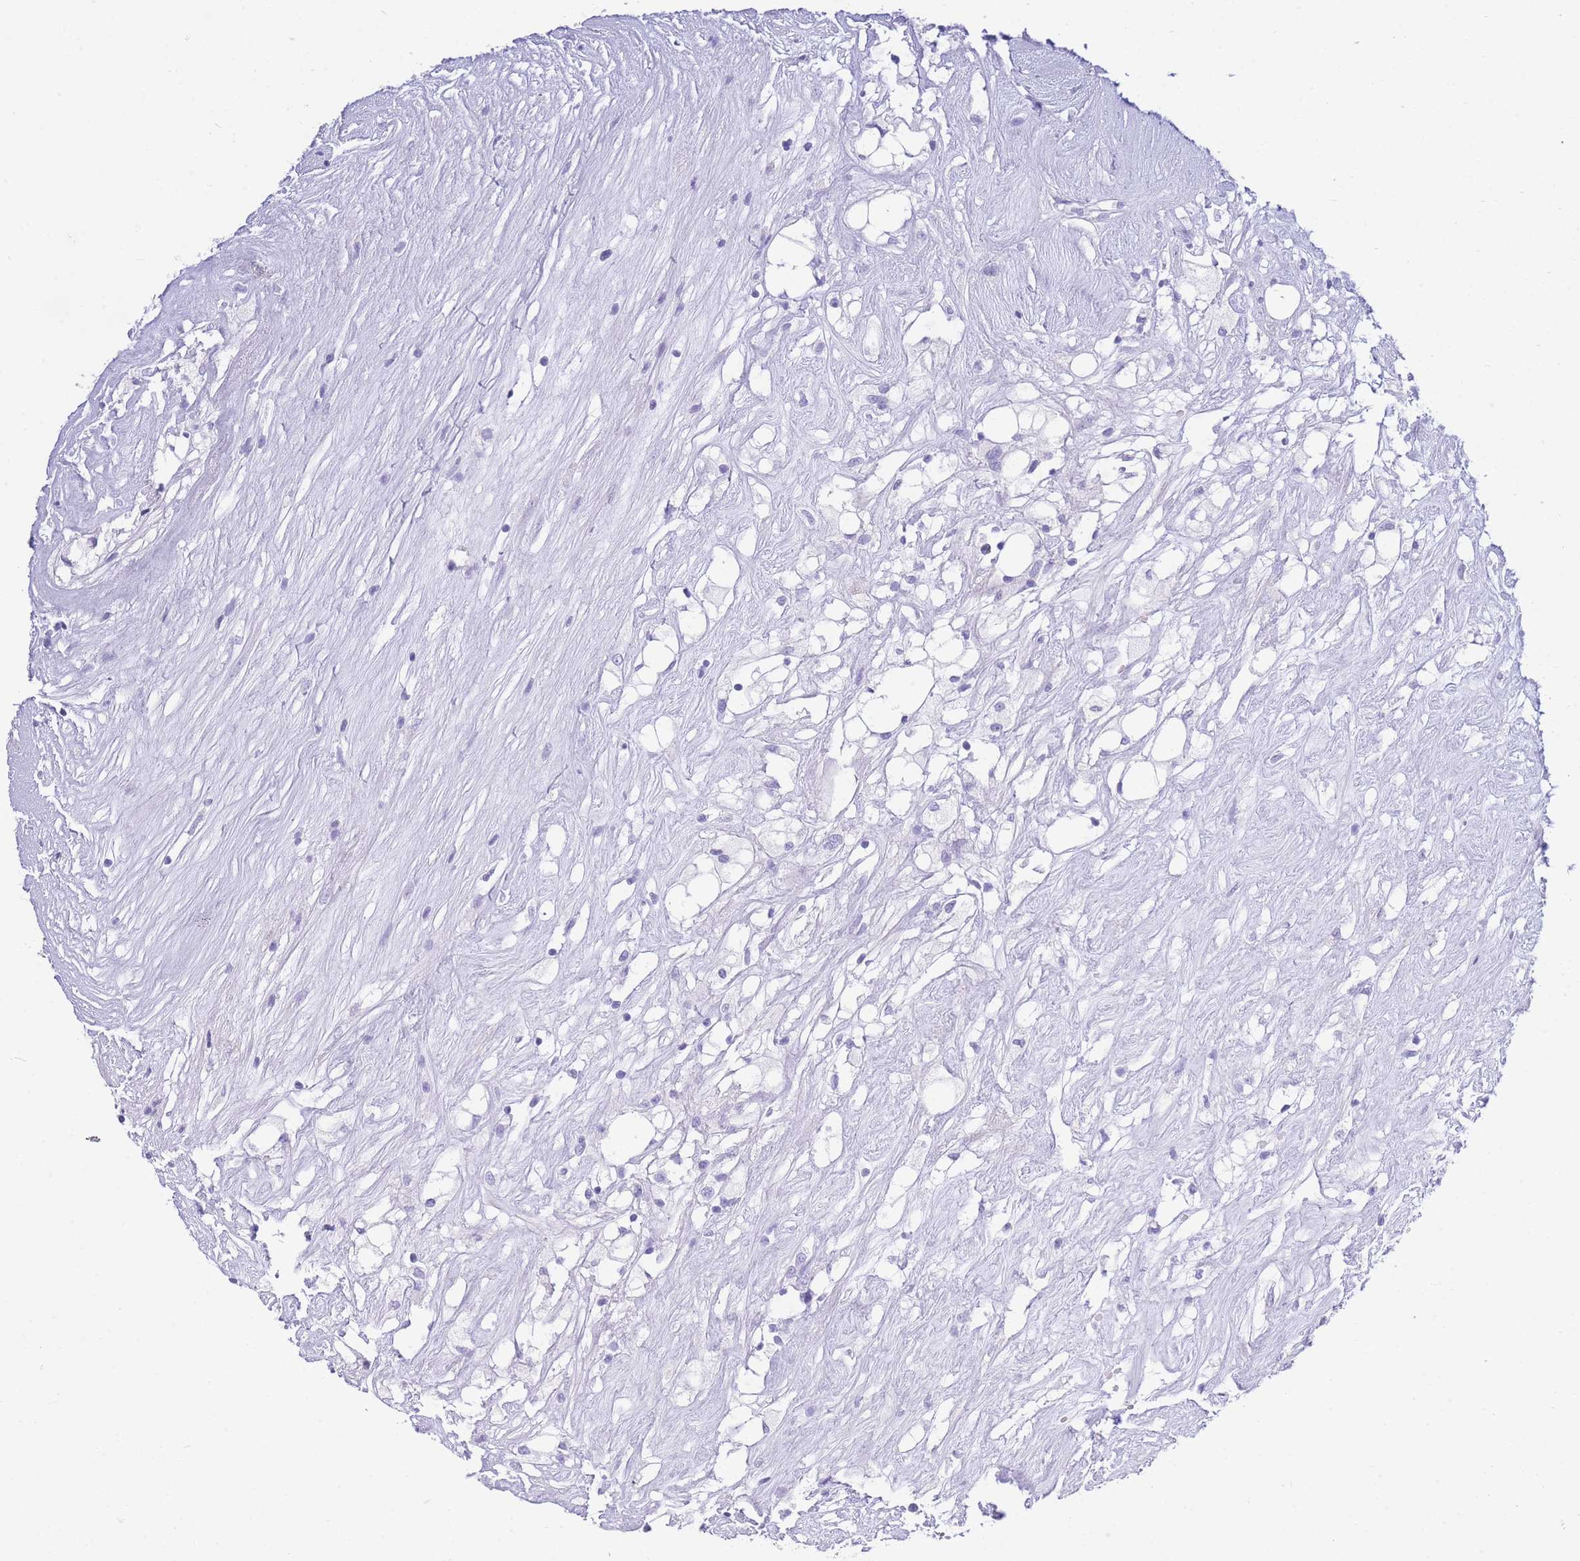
{"staining": {"intensity": "negative", "quantity": "none", "location": "none"}, "tissue": "renal cancer", "cell_type": "Tumor cells", "image_type": "cancer", "snomed": [{"axis": "morphology", "description": "Adenocarcinoma, NOS"}, {"axis": "topography", "description": "Kidney"}], "caption": "Immunohistochemical staining of human renal cancer shows no significant expression in tumor cells.", "gene": "ZFP62", "patient": {"sex": "male", "age": 59}}